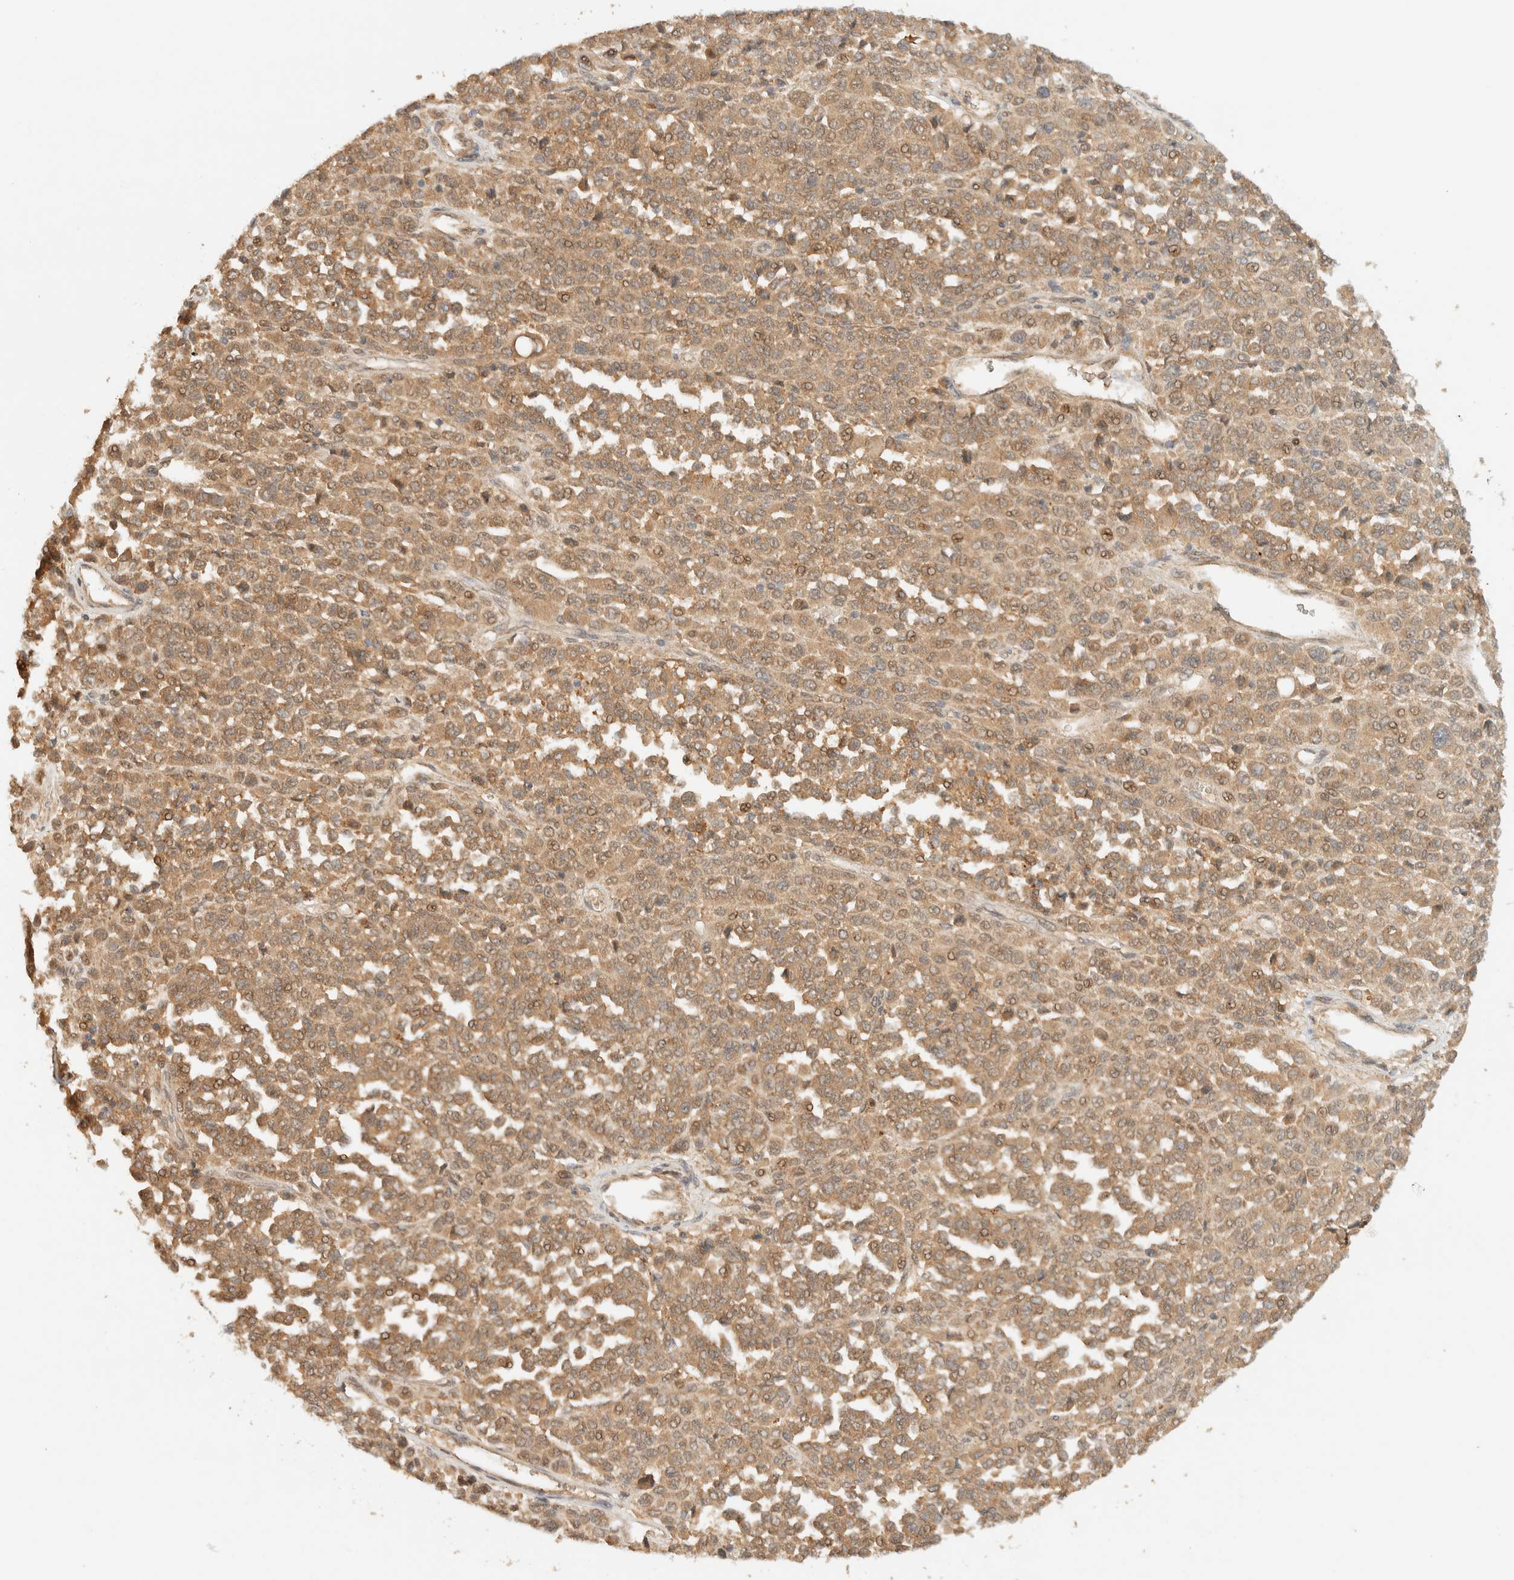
{"staining": {"intensity": "moderate", "quantity": ">75%", "location": "cytoplasmic/membranous,nuclear"}, "tissue": "melanoma", "cell_type": "Tumor cells", "image_type": "cancer", "snomed": [{"axis": "morphology", "description": "Malignant melanoma, Metastatic site"}, {"axis": "topography", "description": "Pancreas"}], "caption": "The histopathology image displays immunohistochemical staining of malignant melanoma (metastatic site). There is moderate cytoplasmic/membranous and nuclear expression is seen in about >75% of tumor cells. (Stains: DAB in brown, nuclei in blue, Microscopy: brightfield microscopy at high magnification).", "gene": "ZBTB34", "patient": {"sex": "female", "age": 30}}